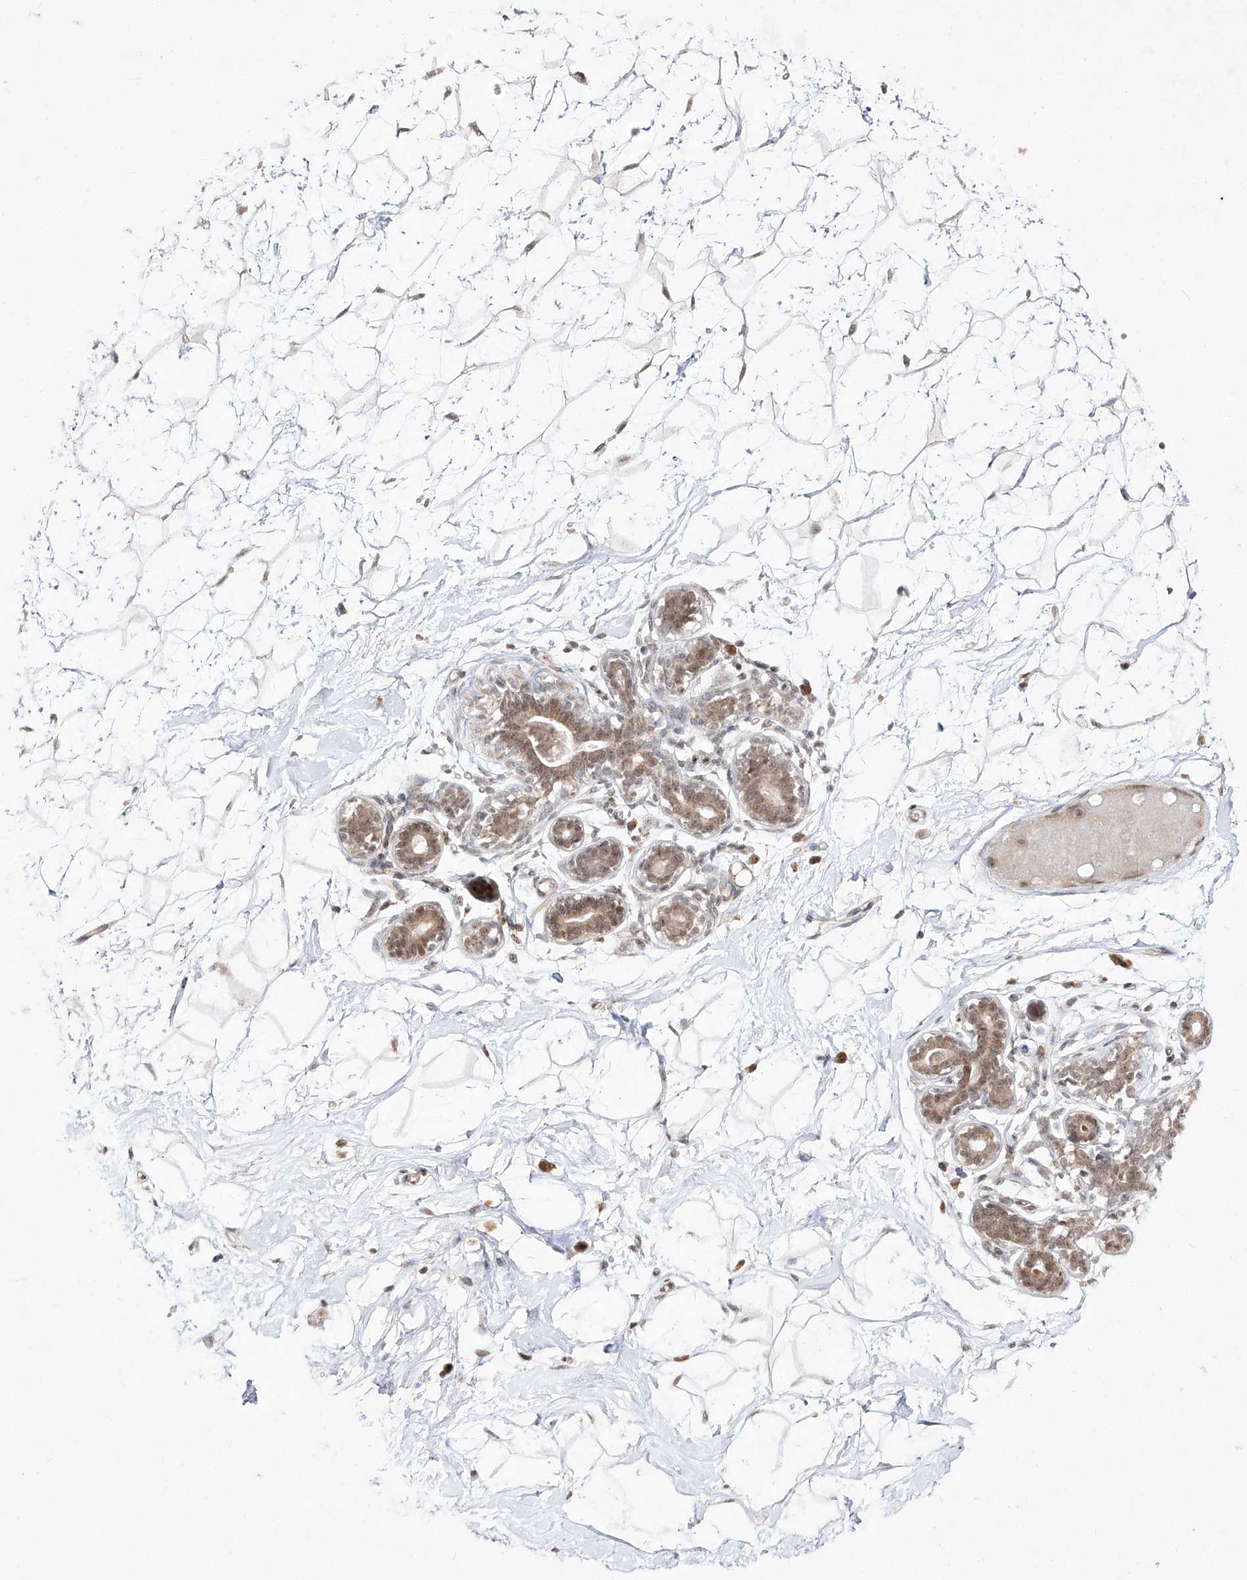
{"staining": {"intensity": "negative", "quantity": "none", "location": "none"}, "tissue": "breast", "cell_type": "Adipocytes", "image_type": "normal", "snomed": [{"axis": "morphology", "description": "Normal tissue, NOS"}, {"axis": "morphology", "description": "Adenoma, NOS"}, {"axis": "topography", "description": "Breast"}], "caption": "Immunohistochemistry histopathology image of benign human breast stained for a protein (brown), which demonstrates no expression in adipocytes.", "gene": "SNRNP27", "patient": {"sex": "female", "age": 23}}